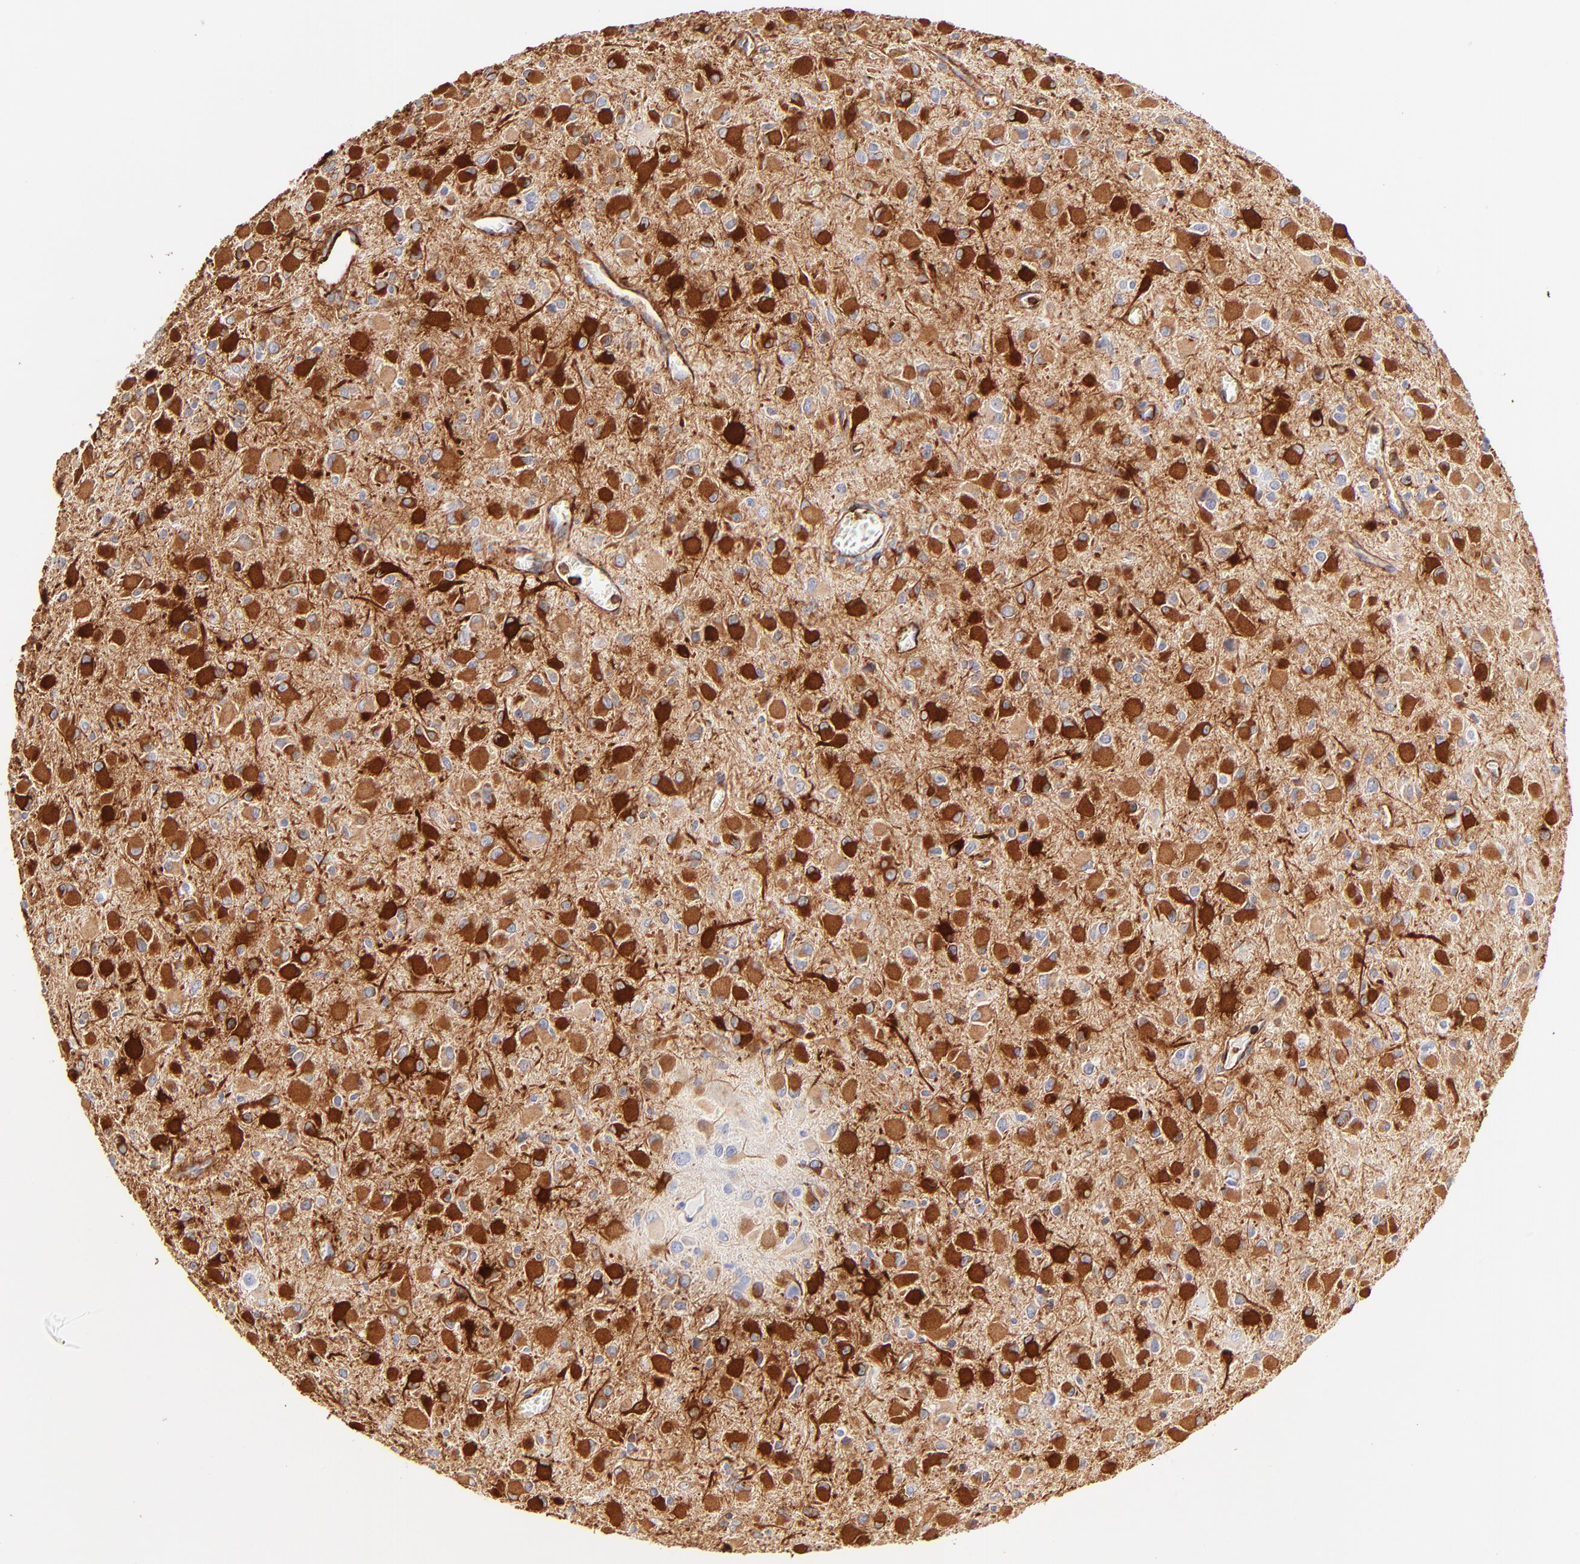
{"staining": {"intensity": "strong", "quantity": ">75%", "location": "cytoplasmic/membranous"}, "tissue": "glioma", "cell_type": "Tumor cells", "image_type": "cancer", "snomed": [{"axis": "morphology", "description": "Glioma, malignant, Low grade"}, {"axis": "topography", "description": "Brain"}], "caption": "Malignant glioma (low-grade) stained with a brown dye exhibits strong cytoplasmic/membranous positive expression in about >75% of tumor cells.", "gene": "FLNA", "patient": {"sex": "male", "age": 42}}